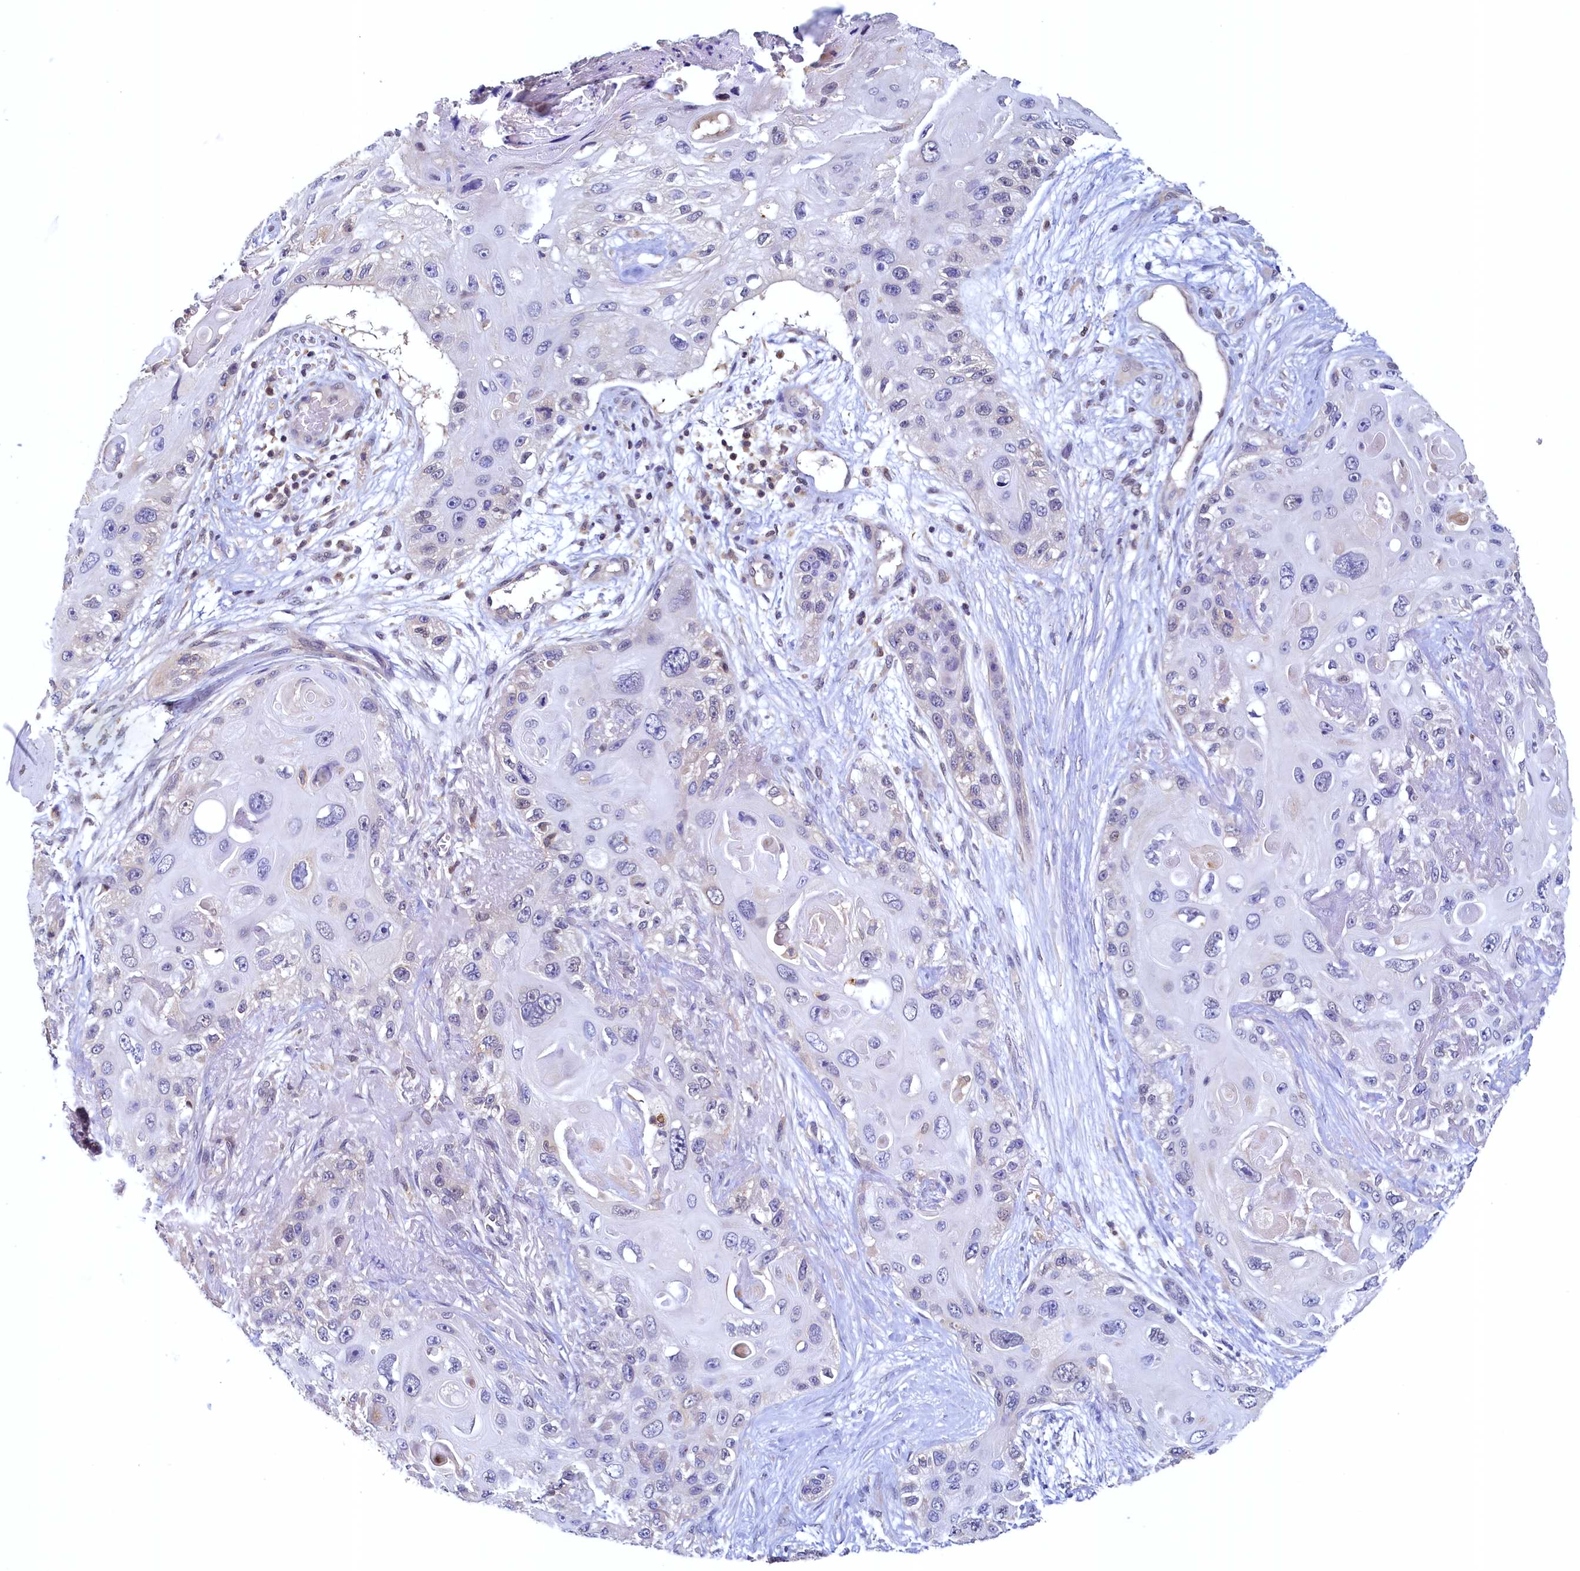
{"staining": {"intensity": "negative", "quantity": "none", "location": "none"}, "tissue": "skin cancer", "cell_type": "Tumor cells", "image_type": "cancer", "snomed": [{"axis": "morphology", "description": "Normal tissue, NOS"}, {"axis": "morphology", "description": "Squamous cell carcinoma, NOS"}, {"axis": "topography", "description": "Skin"}], "caption": "Micrograph shows no significant protein staining in tumor cells of skin cancer.", "gene": "PAAF1", "patient": {"sex": "male", "age": 72}}